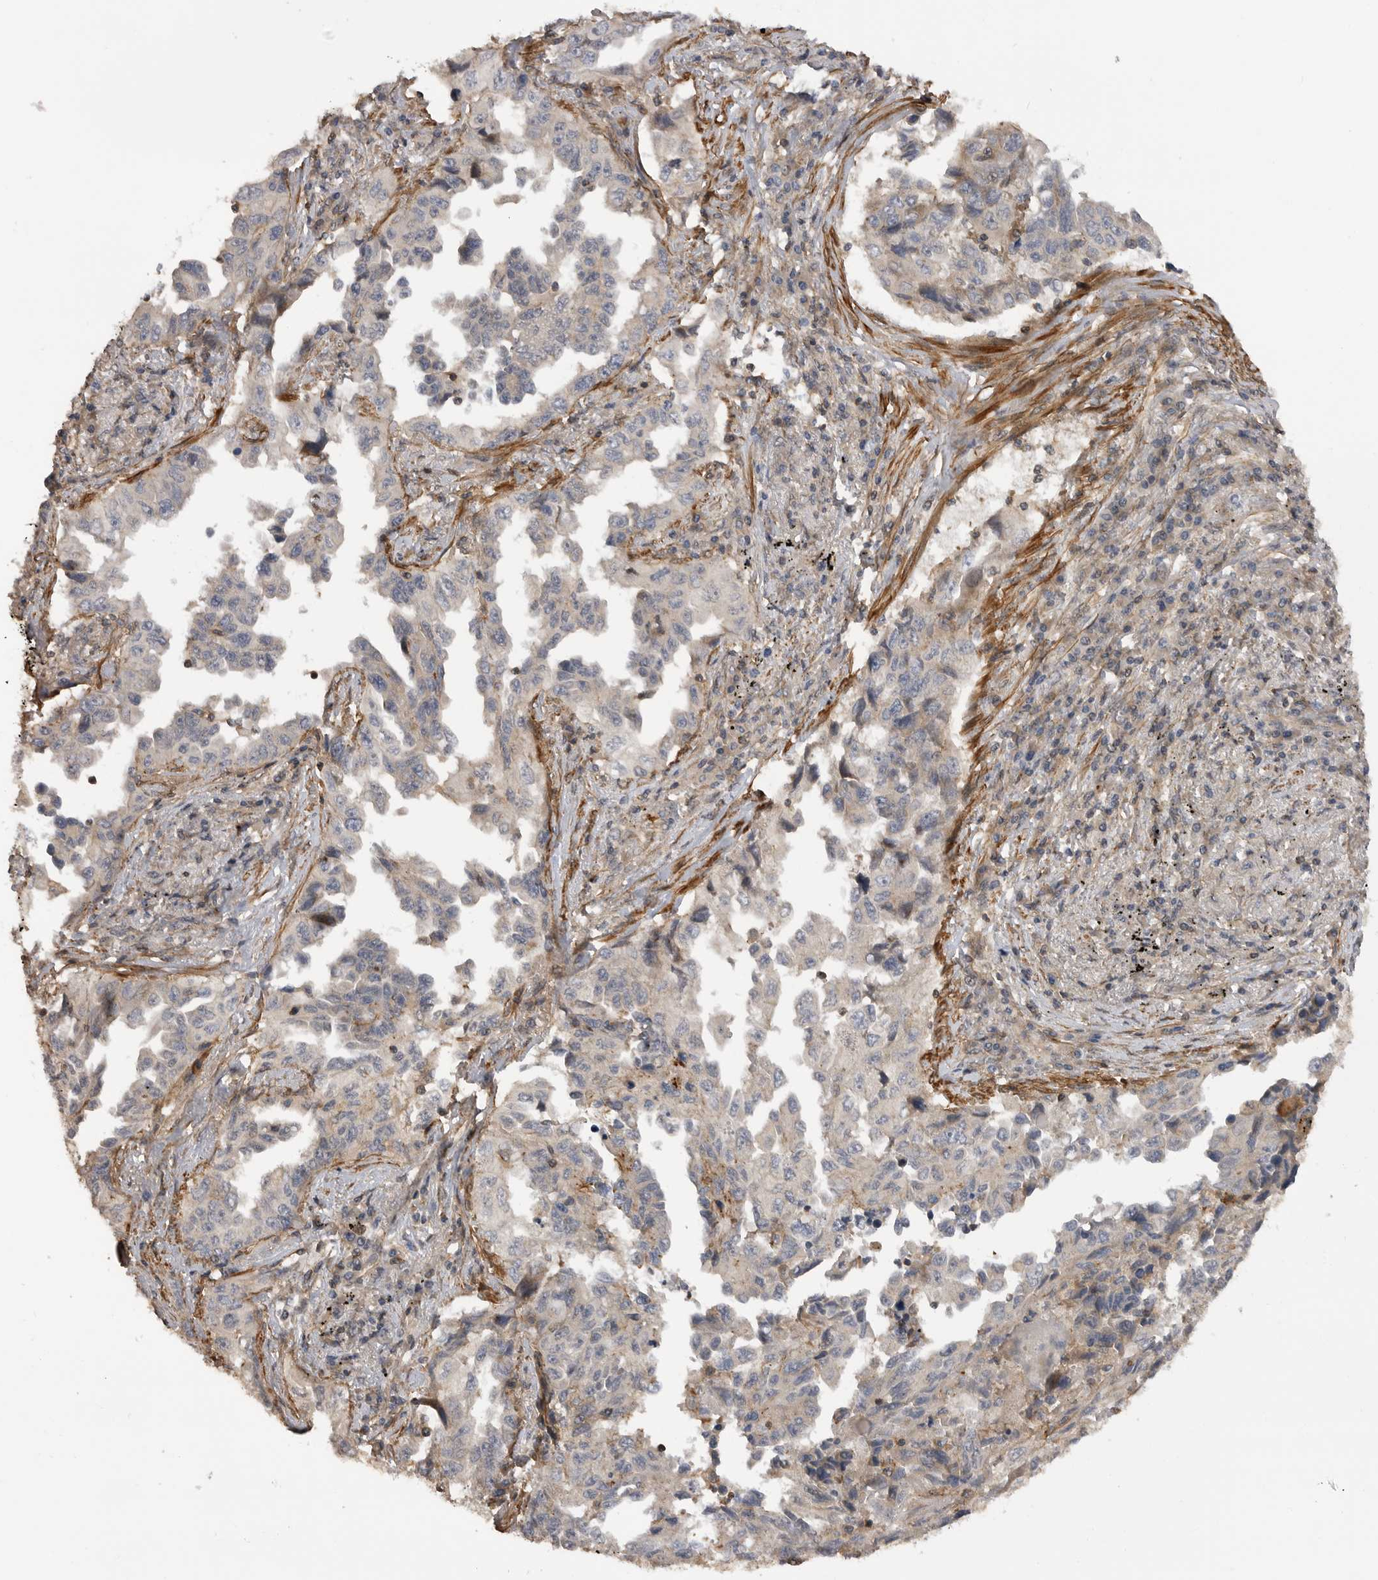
{"staining": {"intensity": "weak", "quantity": "<25%", "location": "cytoplasmic/membranous"}, "tissue": "lung cancer", "cell_type": "Tumor cells", "image_type": "cancer", "snomed": [{"axis": "morphology", "description": "Adenocarcinoma, NOS"}, {"axis": "topography", "description": "Lung"}], "caption": "Immunohistochemistry (IHC) micrograph of neoplastic tissue: adenocarcinoma (lung) stained with DAB shows no significant protein staining in tumor cells.", "gene": "TRIM56", "patient": {"sex": "female", "age": 51}}